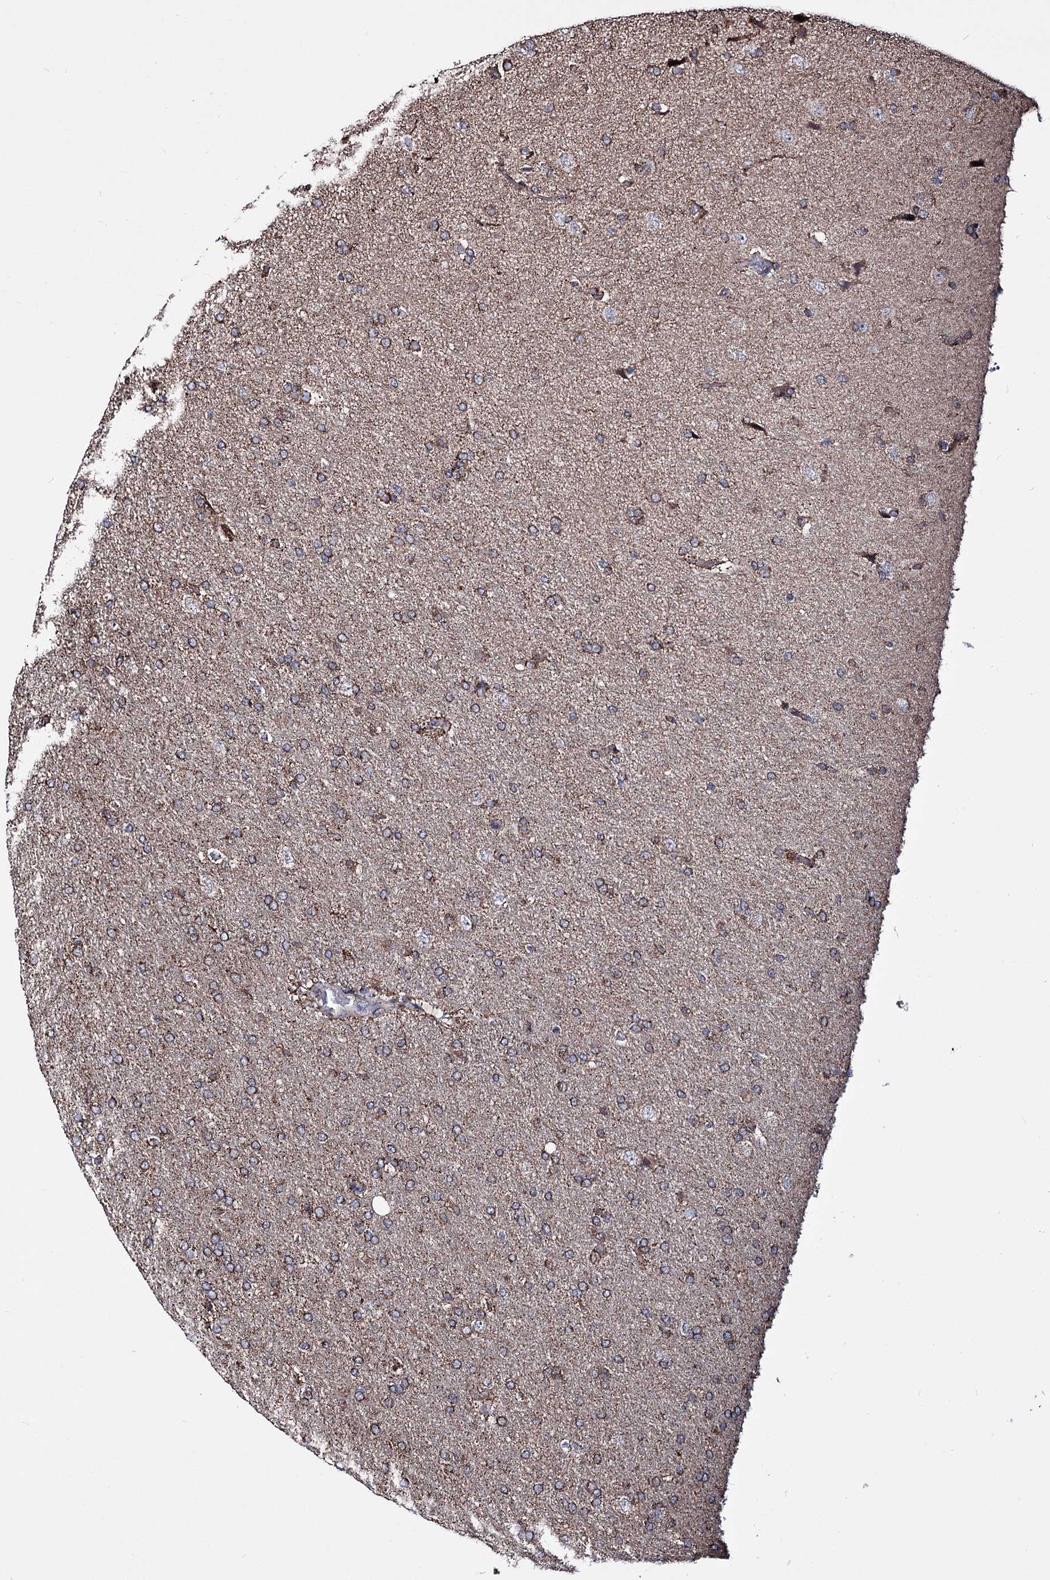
{"staining": {"intensity": "moderate", "quantity": "25%-75%", "location": "cytoplasmic/membranous"}, "tissue": "glioma", "cell_type": "Tumor cells", "image_type": "cancer", "snomed": [{"axis": "morphology", "description": "Glioma, malignant, High grade"}, {"axis": "topography", "description": "Brain"}], "caption": "Protein expression analysis of glioma reveals moderate cytoplasmic/membranous staining in about 25%-75% of tumor cells.", "gene": "CREB3L4", "patient": {"sex": "male", "age": 72}}